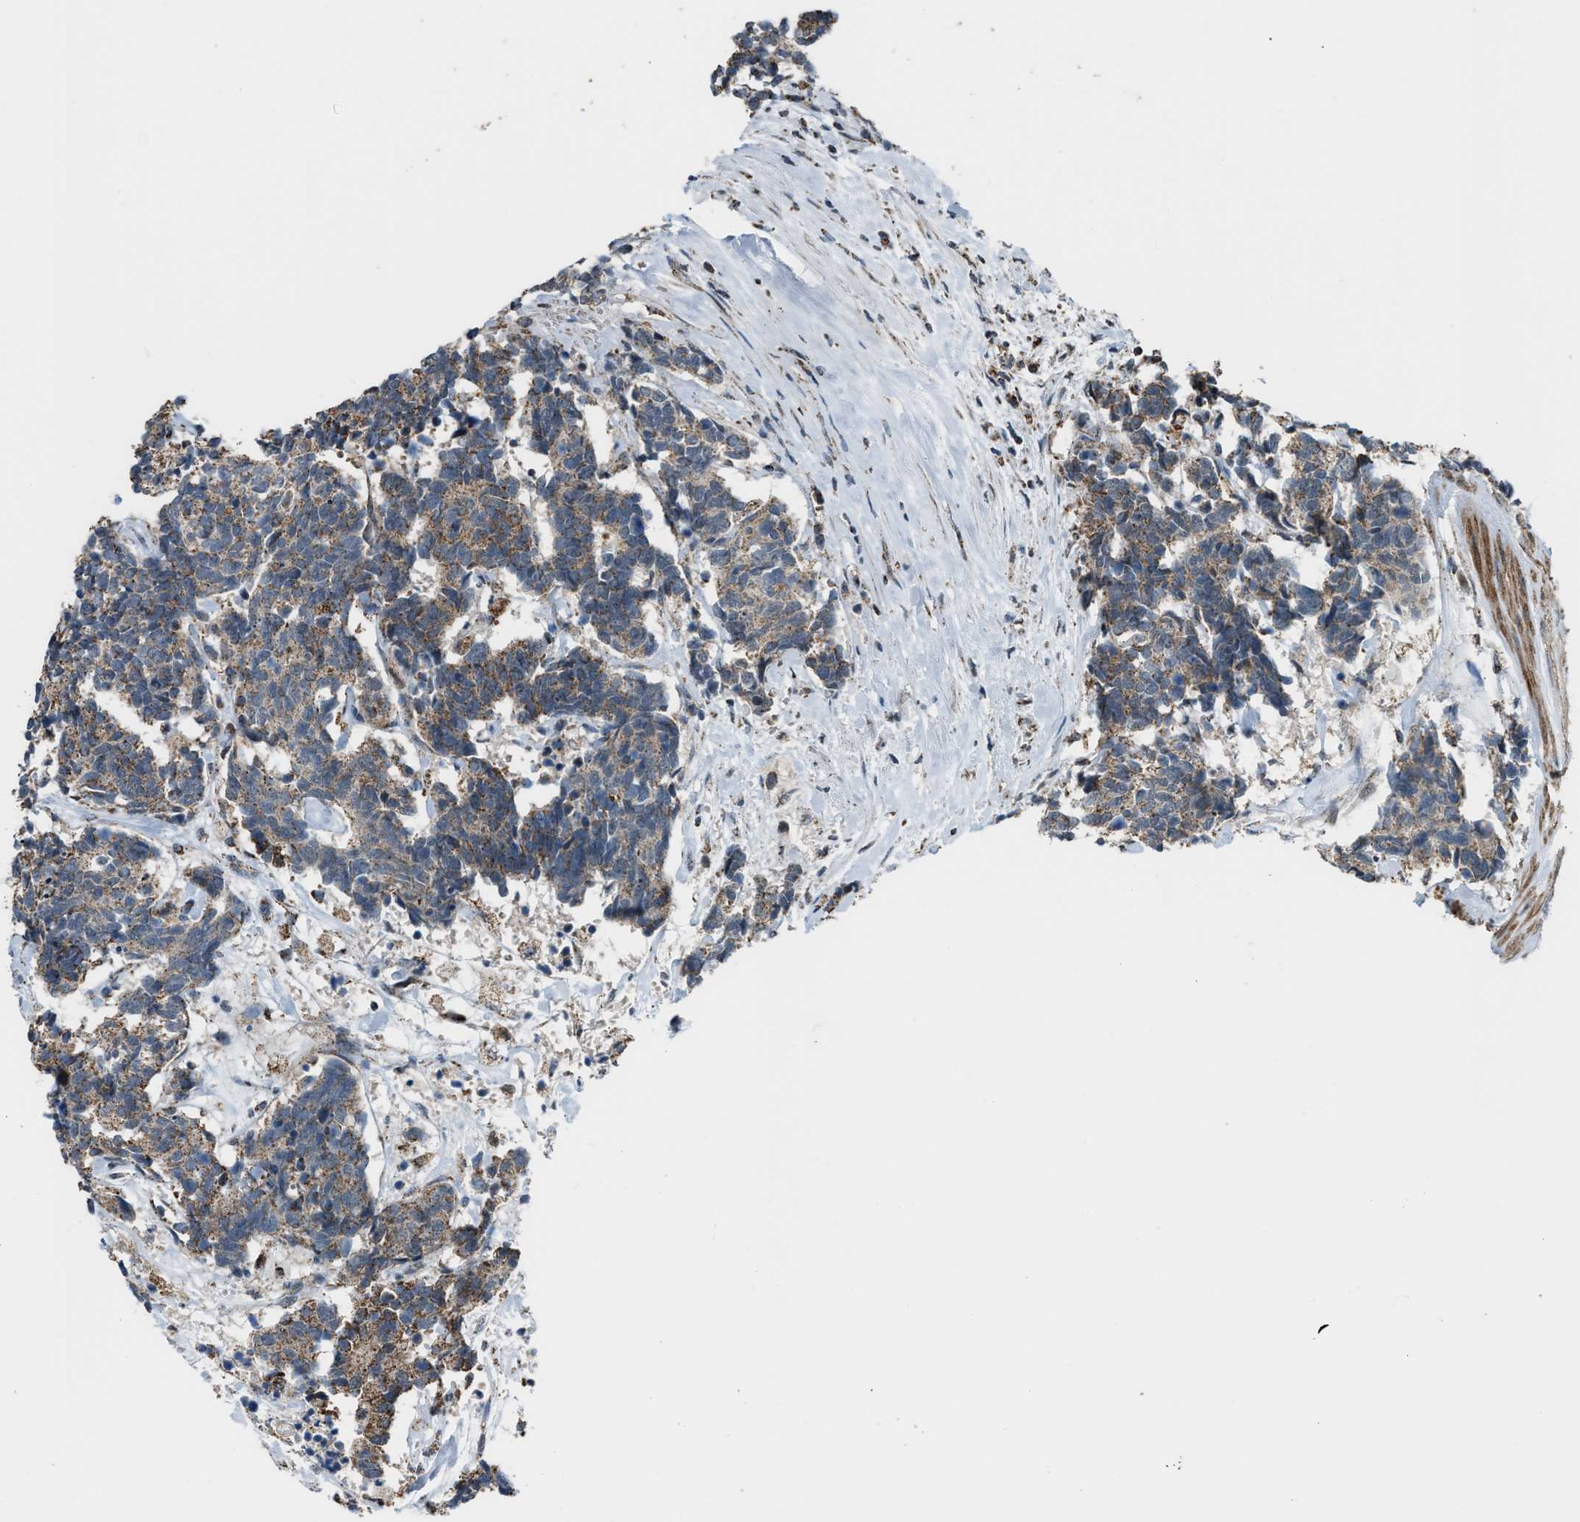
{"staining": {"intensity": "moderate", "quantity": ">75%", "location": "cytoplasmic/membranous"}, "tissue": "carcinoid", "cell_type": "Tumor cells", "image_type": "cancer", "snomed": [{"axis": "morphology", "description": "Carcinoma, NOS"}, {"axis": "morphology", "description": "Carcinoid, malignant, NOS"}, {"axis": "topography", "description": "Urinary bladder"}], "caption": "Carcinoid stained with a protein marker exhibits moderate staining in tumor cells.", "gene": "CHN2", "patient": {"sex": "male", "age": 57}}